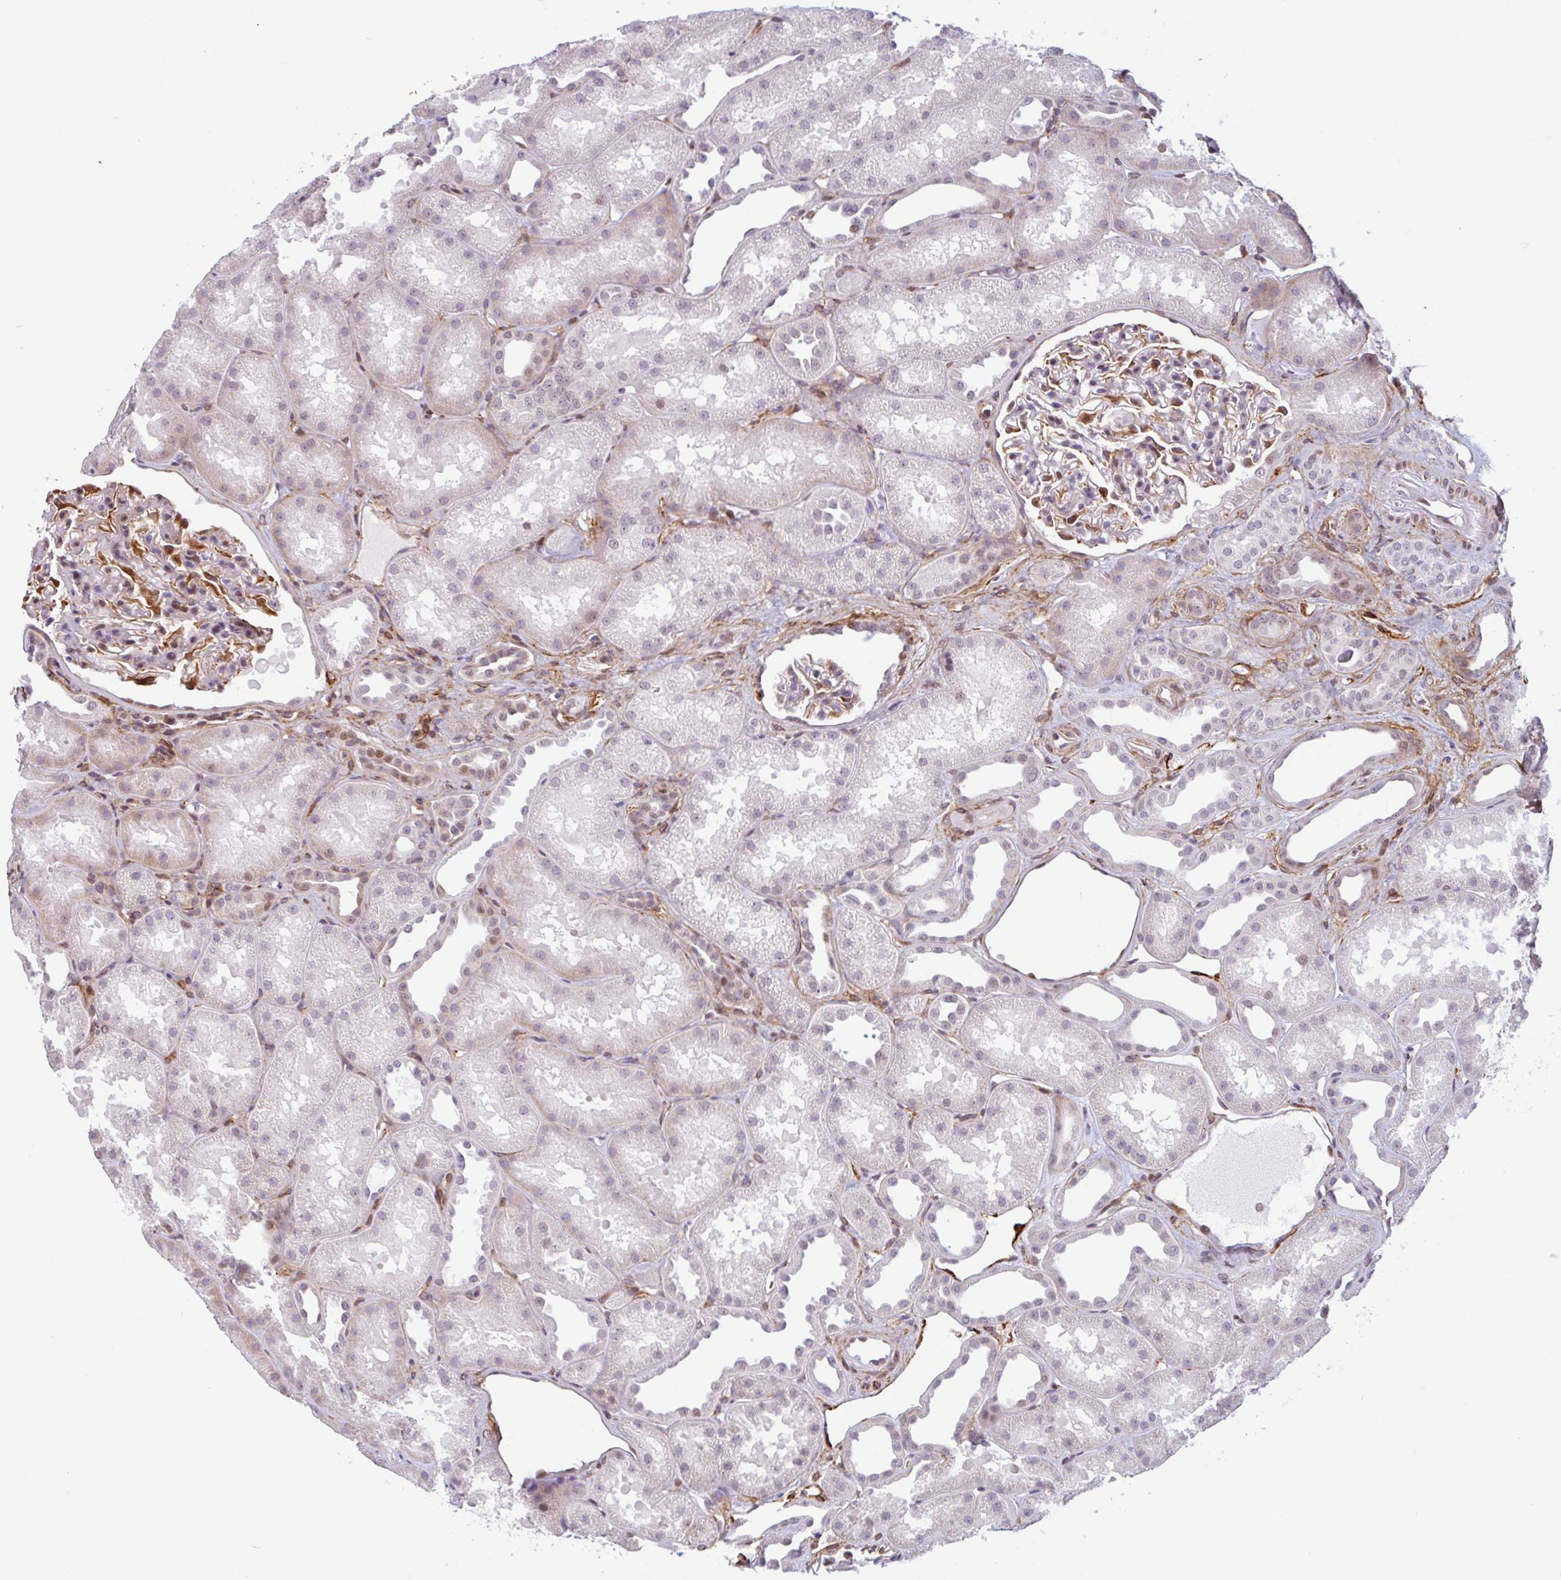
{"staining": {"intensity": "moderate", "quantity": "25%-75%", "location": "nuclear"}, "tissue": "kidney", "cell_type": "Cells in glomeruli", "image_type": "normal", "snomed": [{"axis": "morphology", "description": "Normal tissue, NOS"}, {"axis": "topography", "description": "Kidney"}], "caption": "Moderate nuclear expression is present in about 25%-75% of cells in glomeruli in normal kidney. (DAB (3,3'-diaminobenzidine) = brown stain, brightfield microscopy at high magnification).", "gene": "TMEM119", "patient": {"sex": "male", "age": 61}}